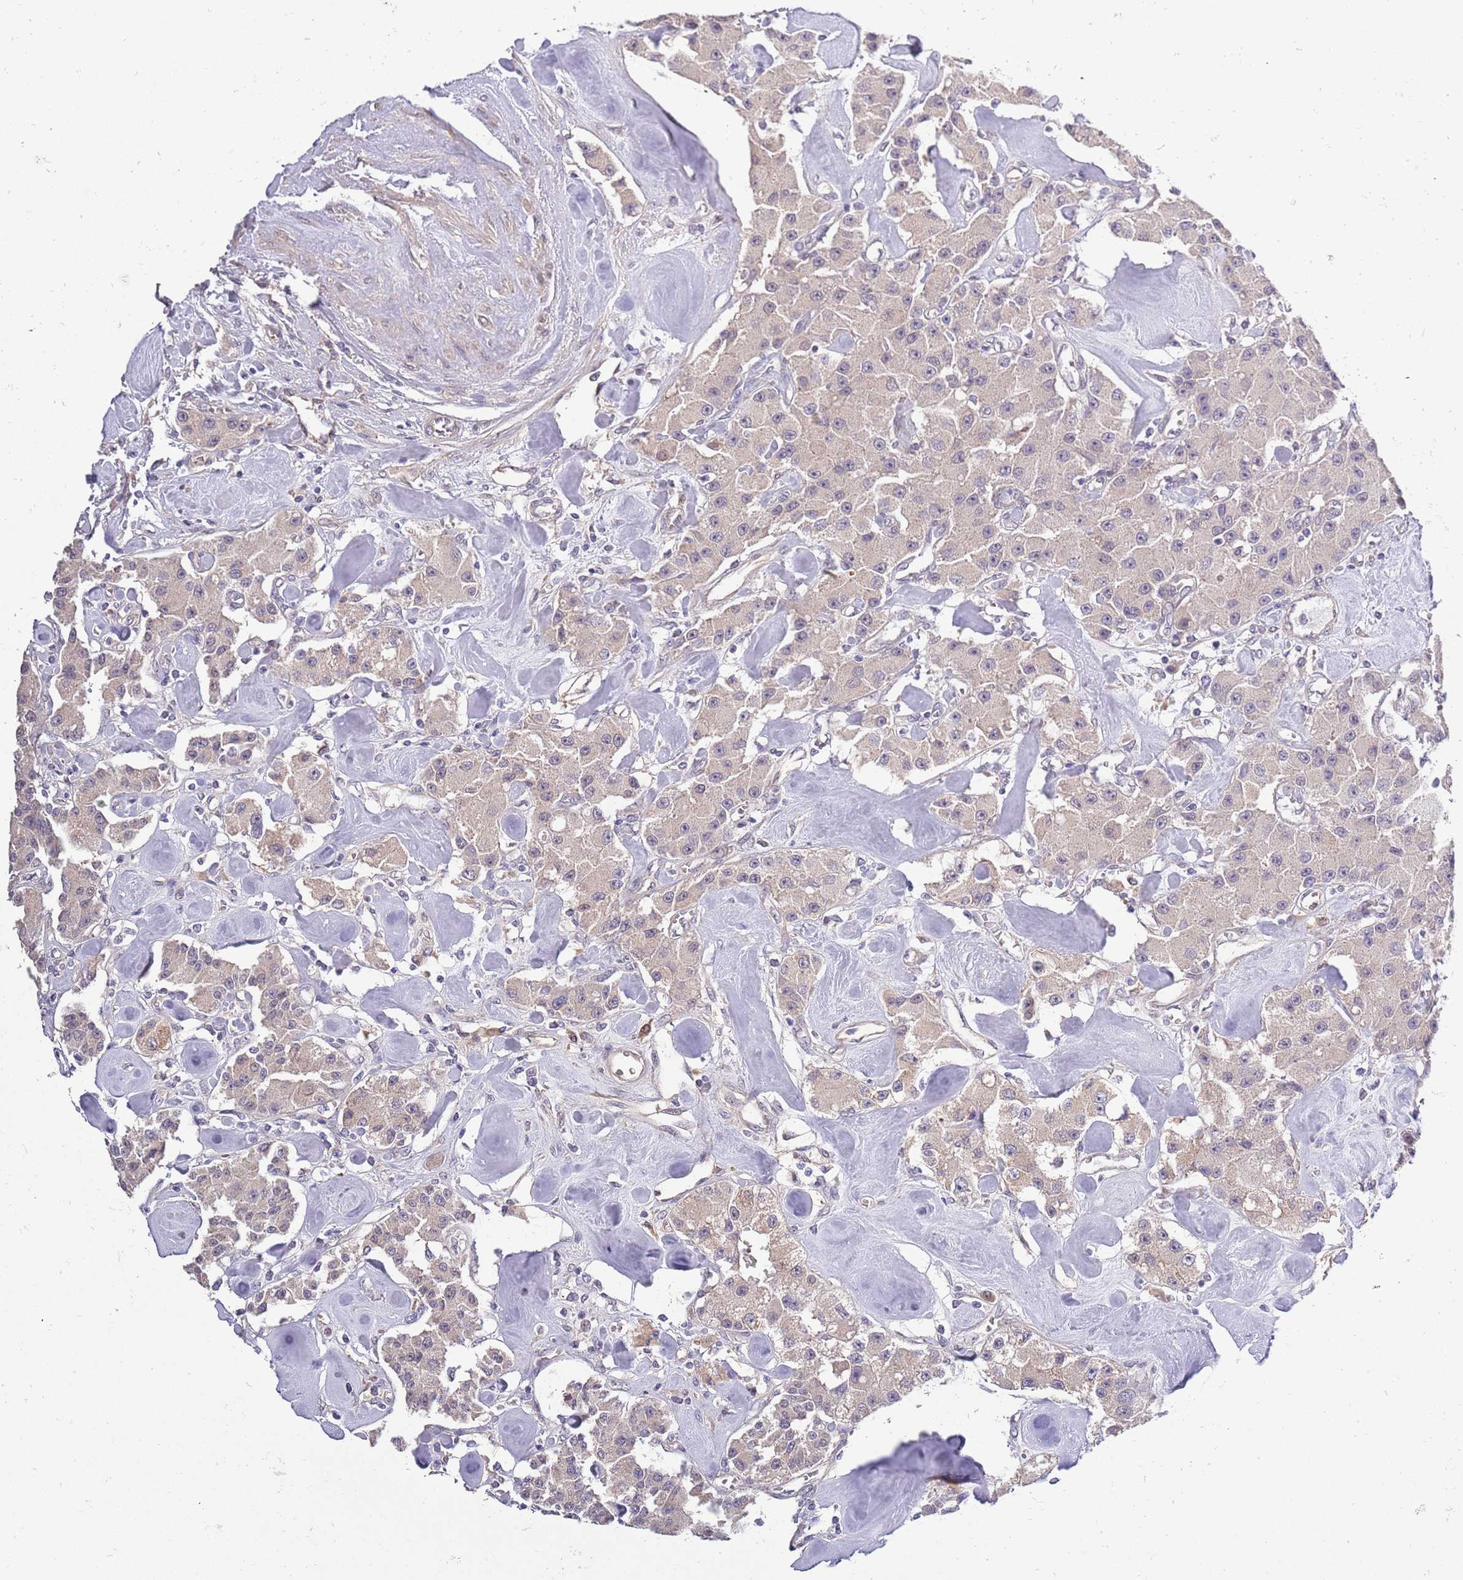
{"staining": {"intensity": "negative", "quantity": "none", "location": "none"}, "tissue": "carcinoid", "cell_type": "Tumor cells", "image_type": "cancer", "snomed": [{"axis": "morphology", "description": "Carcinoid, malignant, NOS"}, {"axis": "topography", "description": "Pancreas"}], "caption": "Tumor cells are negative for protein expression in human malignant carcinoid. Nuclei are stained in blue.", "gene": "LIPJ", "patient": {"sex": "male", "age": 41}}